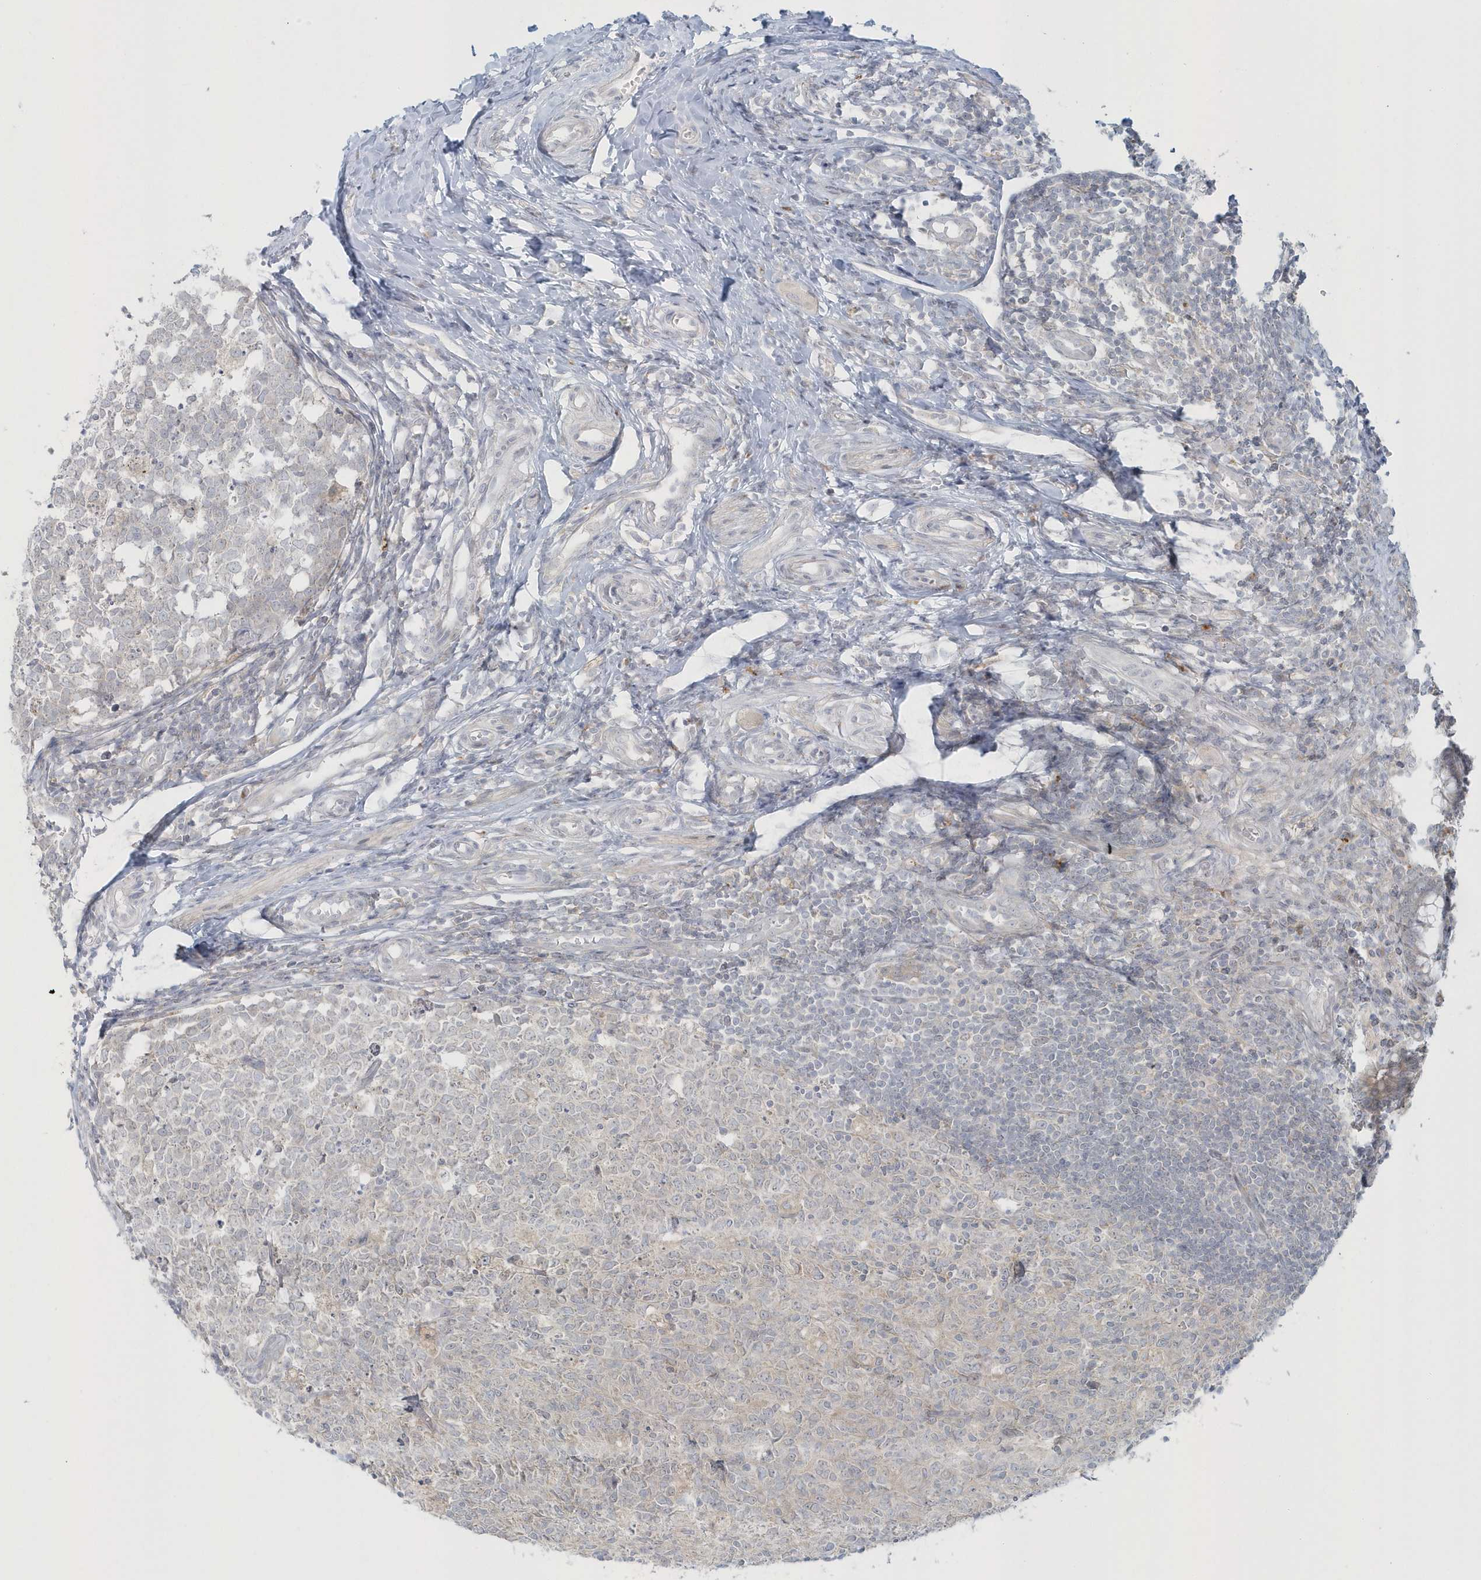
{"staining": {"intensity": "weak", "quantity": "25%-75%", "location": "cytoplasmic/membranous"}, "tissue": "appendix", "cell_type": "Glandular cells", "image_type": "normal", "snomed": [{"axis": "morphology", "description": "Normal tissue, NOS"}, {"axis": "topography", "description": "Appendix"}], "caption": "Immunohistochemical staining of benign appendix demonstrates weak cytoplasmic/membranous protein staining in approximately 25%-75% of glandular cells. (brown staining indicates protein expression, while blue staining denotes nuclei).", "gene": "BLTP3A", "patient": {"sex": "male", "age": 14}}